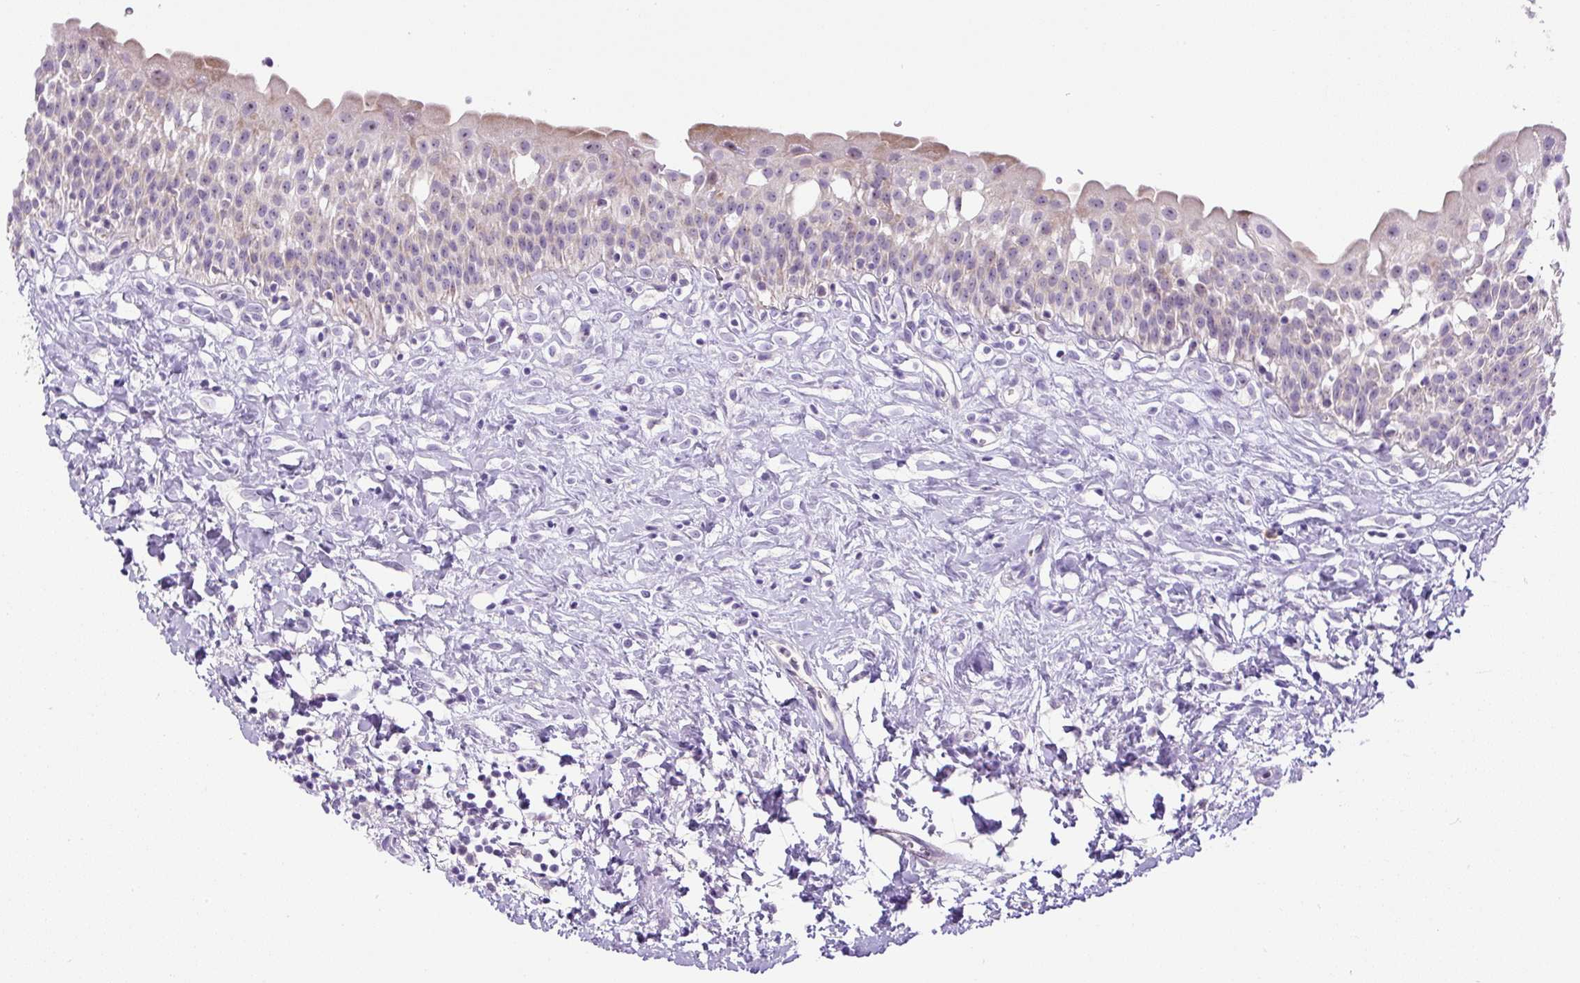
{"staining": {"intensity": "moderate", "quantity": "<25%", "location": "cytoplasmic/membranous"}, "tissue": "urinary bladder", "cell_type": "Urothelial cells", "image_type": "normal", "snomed": [{"axis": "morphology", "description": "Normal tissue, NOS"}, {"axis": "topography", "description": "Urinary bladder"}], "caption": "Protein expression analysis of unremarkable urinary bladder reveals moderate cytoplasmic/membranous expression in about <25% of urothelial cells. (Brightfield microscopy of DAB IHC at high magnification).", "gene": "ZNF596", "patient": {"sex": "male", "age": 51}}